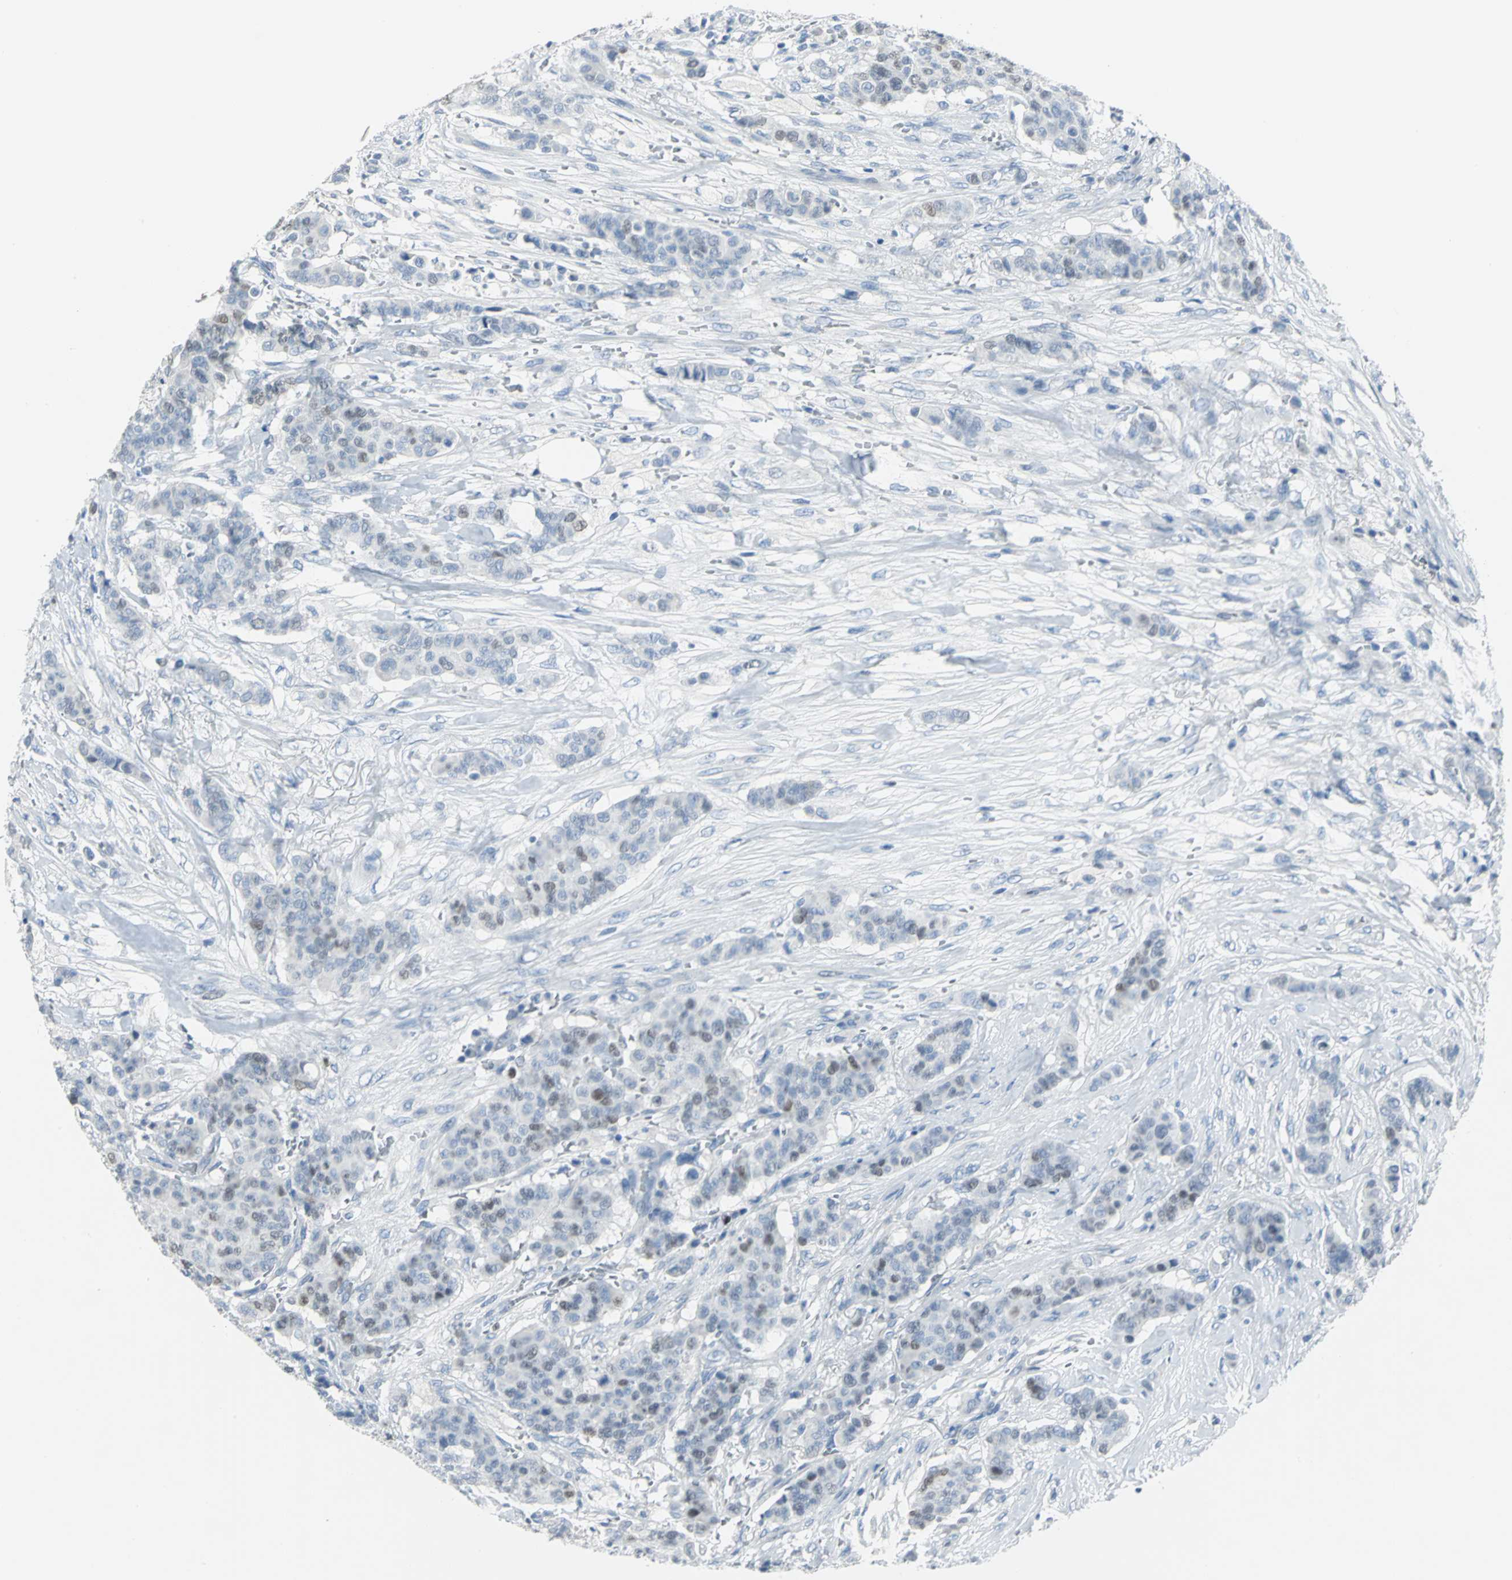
{"staining": {"intensity": "moderate", "quantity": "<25%", "location": "nuclear"}, "tissue": "breast cancer", "cell_type": "Tumor cells", "image_type": "cancer", "snomed": [{"axis": "morphology", "description": "Duct carcinoma"}, {"axis": "topography", "description": "Breast"}], "caption": "About <25% of tumor cells in breast cancer demonstrate moderate nuclear protein expression as visualized by brown immunohistochemical staining.", "gene": "MCM3", "patient": {"sex": "female", "age": 40}}